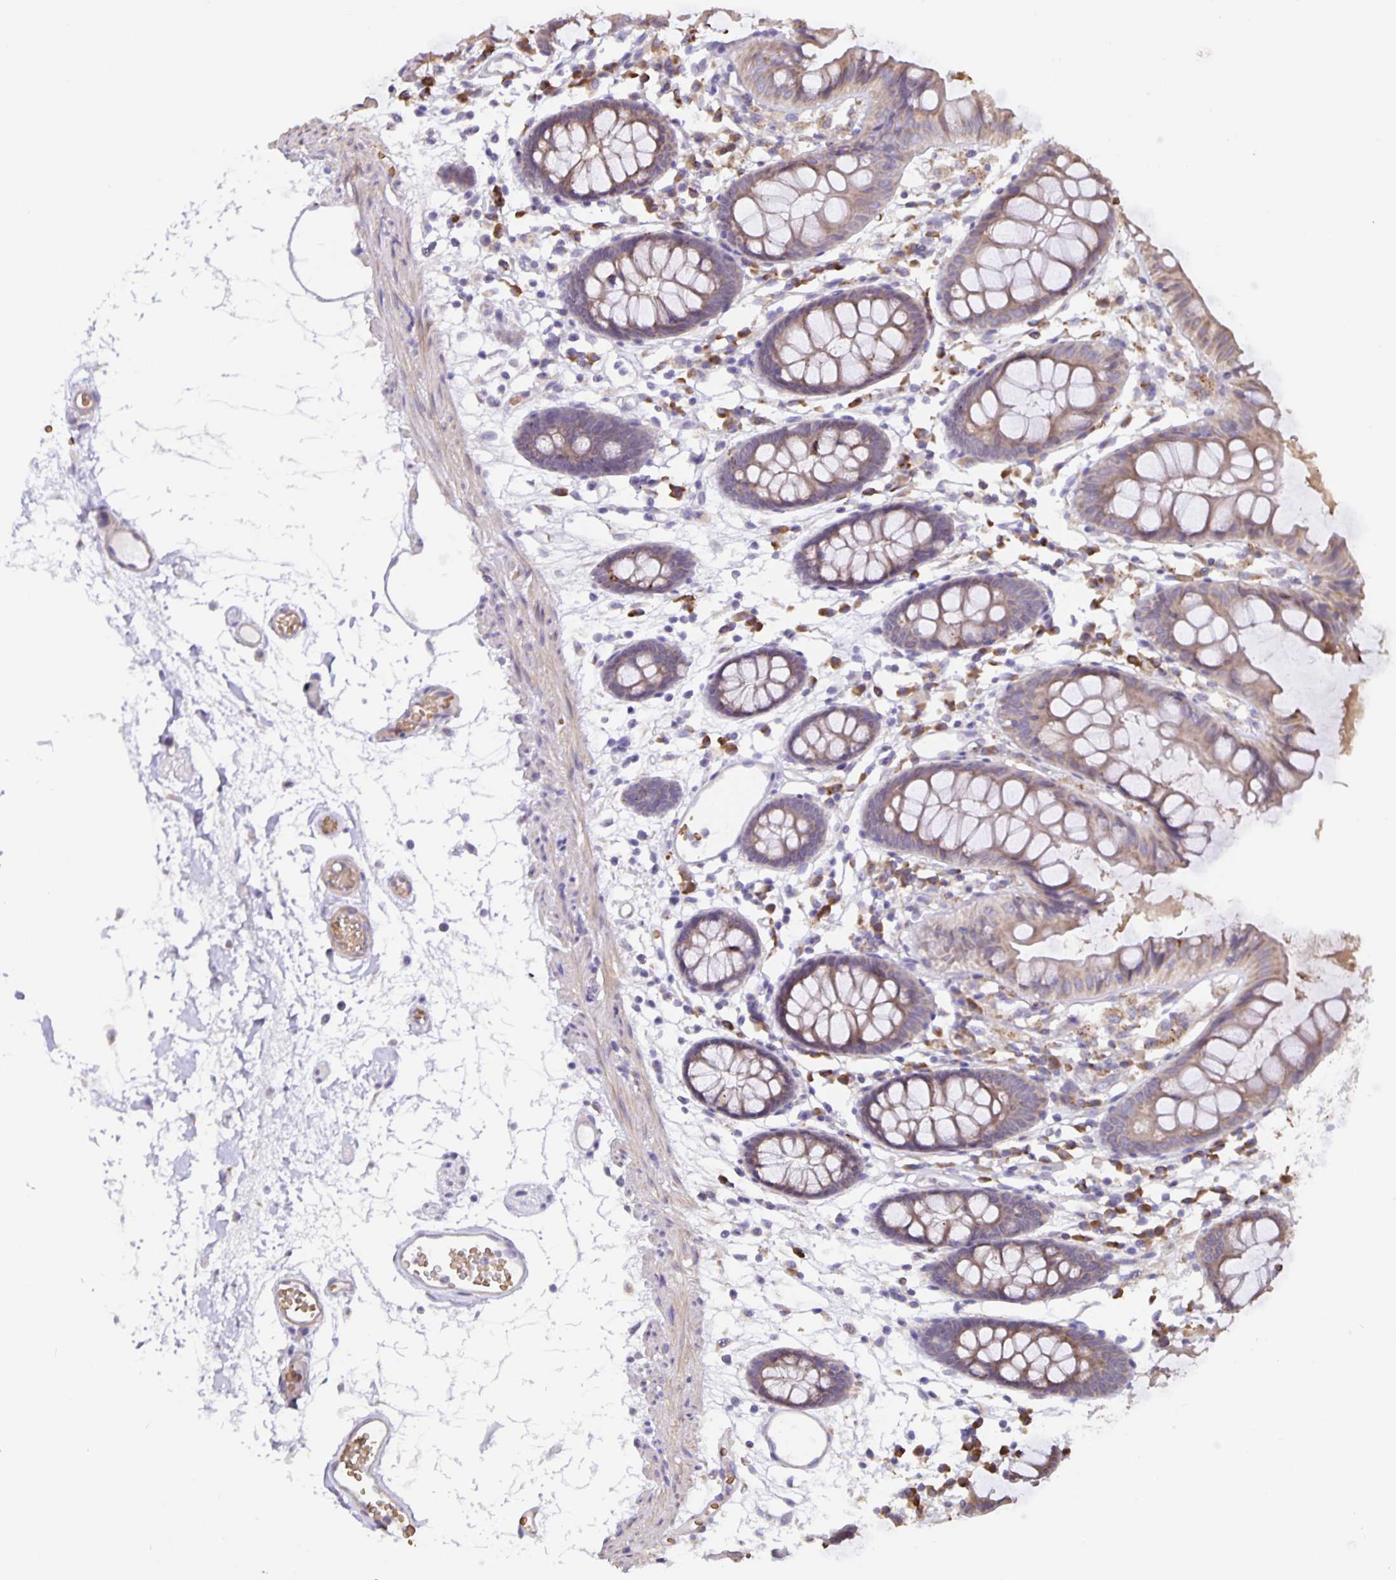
{"staining": {"intensity": "weak", "quantity": ">75%", "location": "cytoplasmic/membranous"}, "tissue": "colon", "cell_type": "Endothelial cells", "image_type": "normal", "snomed": [{"axis": "morphology", "description": "Normal tissue, NOS"}, {"axis": "topography", "description": "Colon"}], "caption": "High-power microscopy captured an immunohistochemistry (IHC) image of unremarkable colon, revealing weak cytoplasmic/membranous staining in approximately >75% of endothelial cells.", "gene": "TMEM71", "patient": {"sex": "female", "age": 84}}